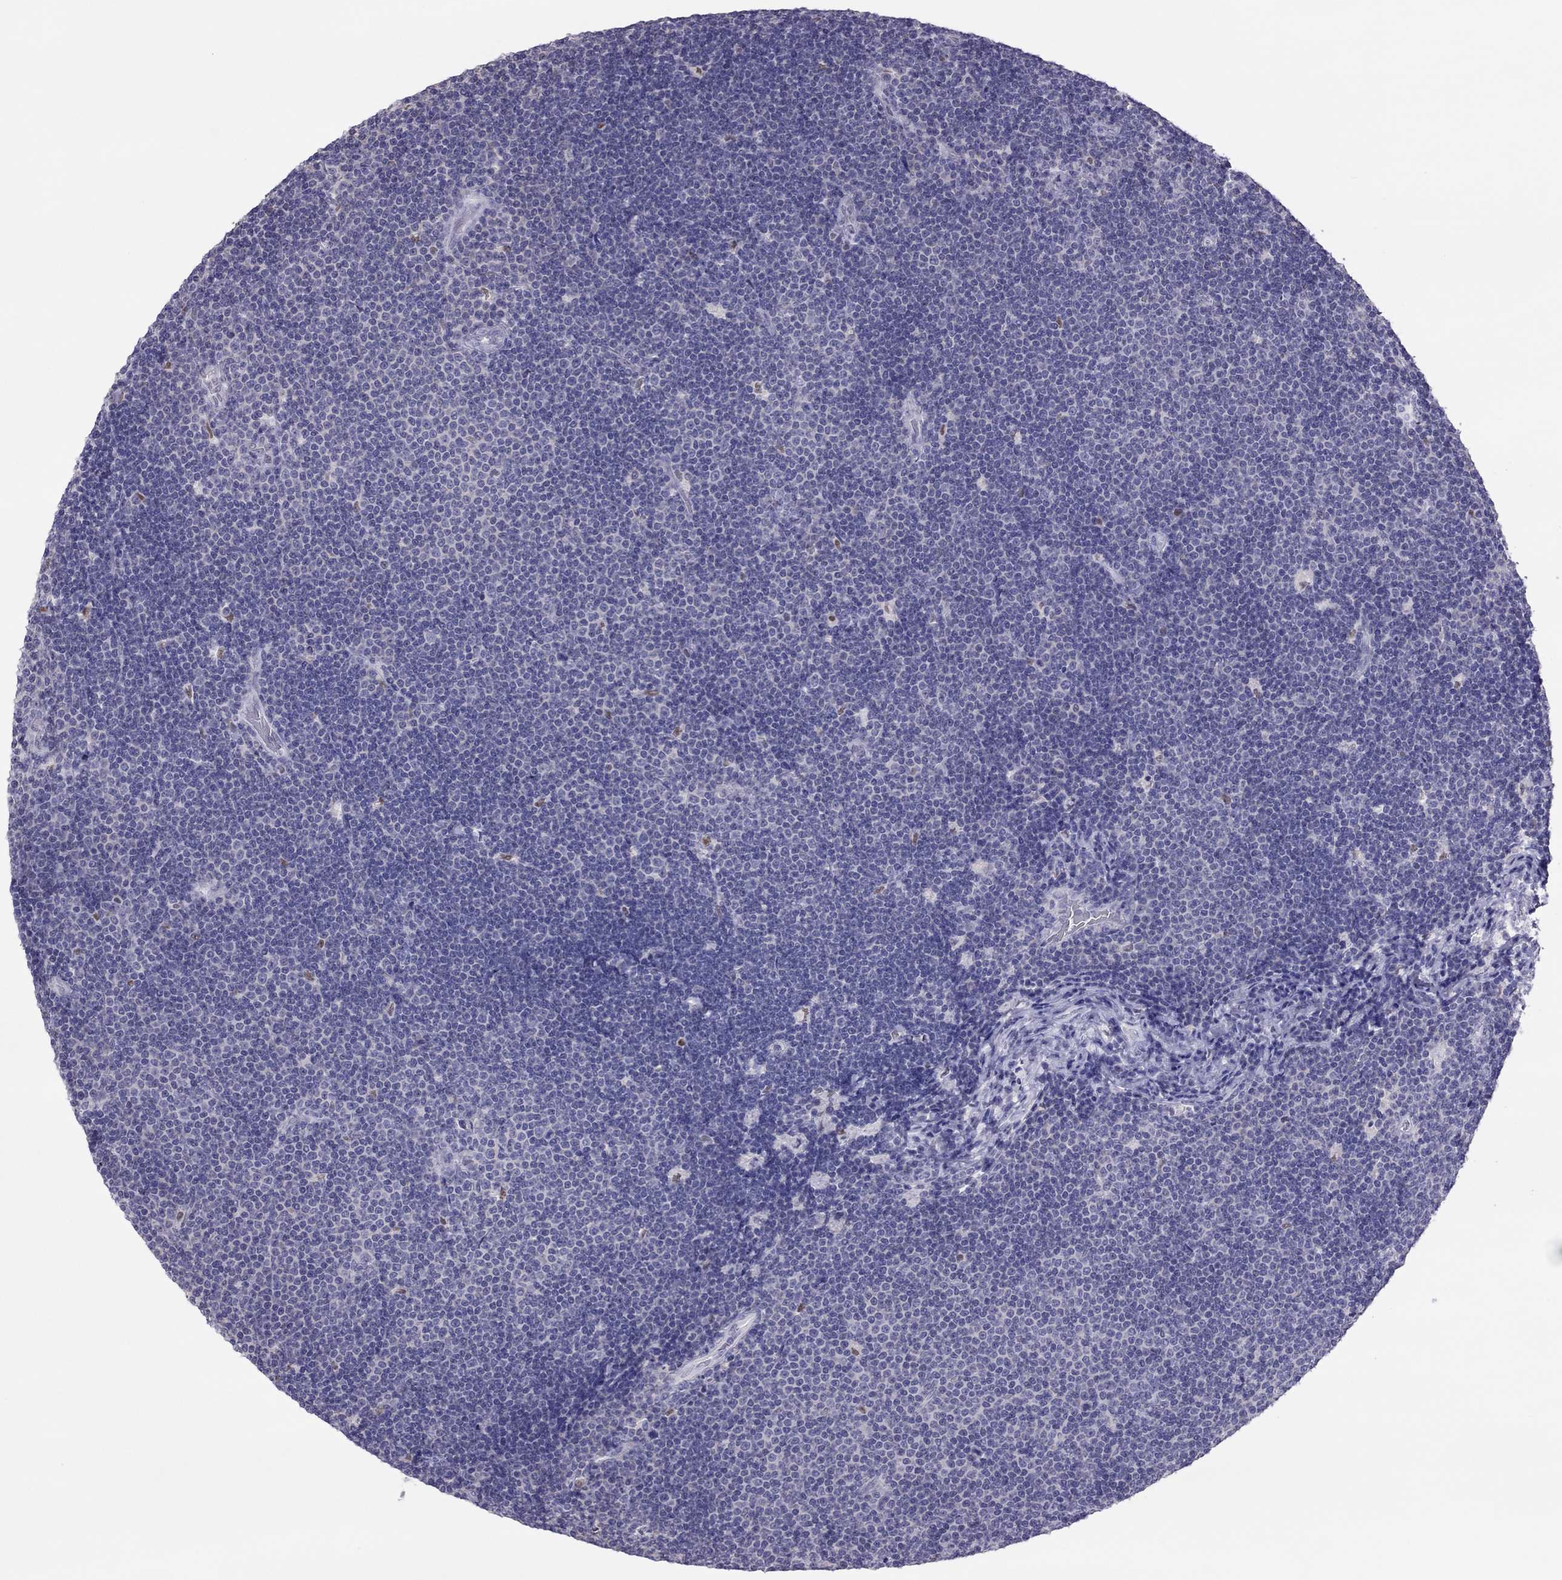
{"staining": {"intensity": "negative", "quantity": "none", "location": "none"}, "tissue": "lymphoma", "cell_type": "Tumor cells", "image_type": "cancer", "snomed": [{"axis": "morphology", "description": "Malignant lymphoma, non-Hodgkin's type, Low grade"}, {"axis": "topography", "description": "Brain"}], "caption": "Immunohistochemistry (IHC) histopathology image of neoplastic tissue: human lymphoma stained with DAB (3,3'-diaminobenzidine) demonstrates no significant protein staining in tumor cells. (Immunohistochemistry, brightfield microscopy, high magnification).", "gene": "SPINT3", "patient": {"sex": "female", "age": 66}}